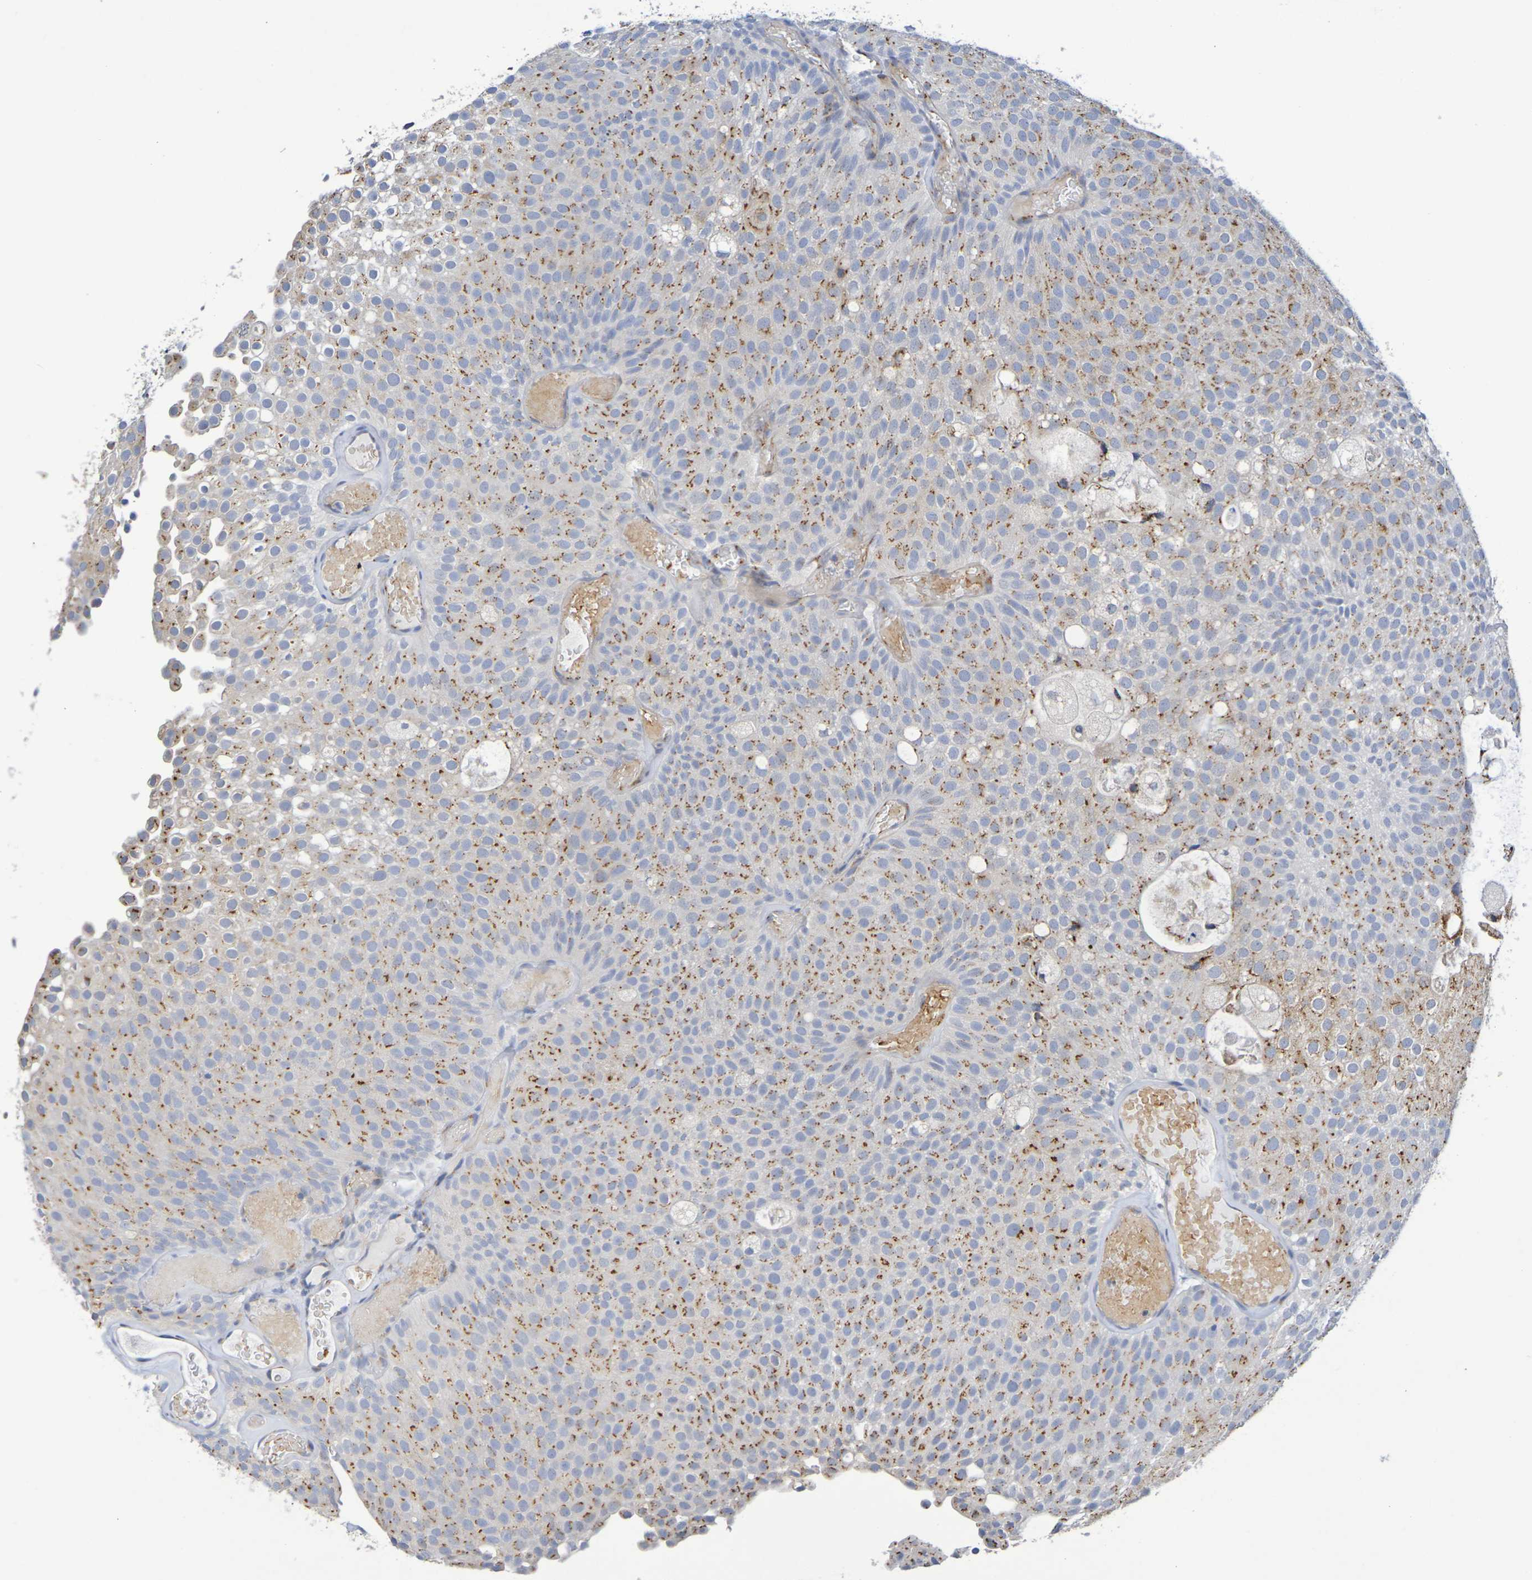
{"staining": {"intensity": "moderate", "quantity": ">75%", "location": "cytoplasmic/membranous"}, "tissue": "urothelial cancer", "cell_type": "Tumor cells", "image_type": "cancer", "snomed": [{"axis": "morphology", "description": "Urothelial carcinoma, Low grade"}, {"axis": "topography", "description": "Urinary bladder"}], "caption": "Protein expression by IHC shows moderate cytoplasmic/membranous positivity in approximately >75% of tumor cells in urothelial carcinoma (low-grade).", "gene": "DCP2", "patient": {"sex": "male", "age": 78}}